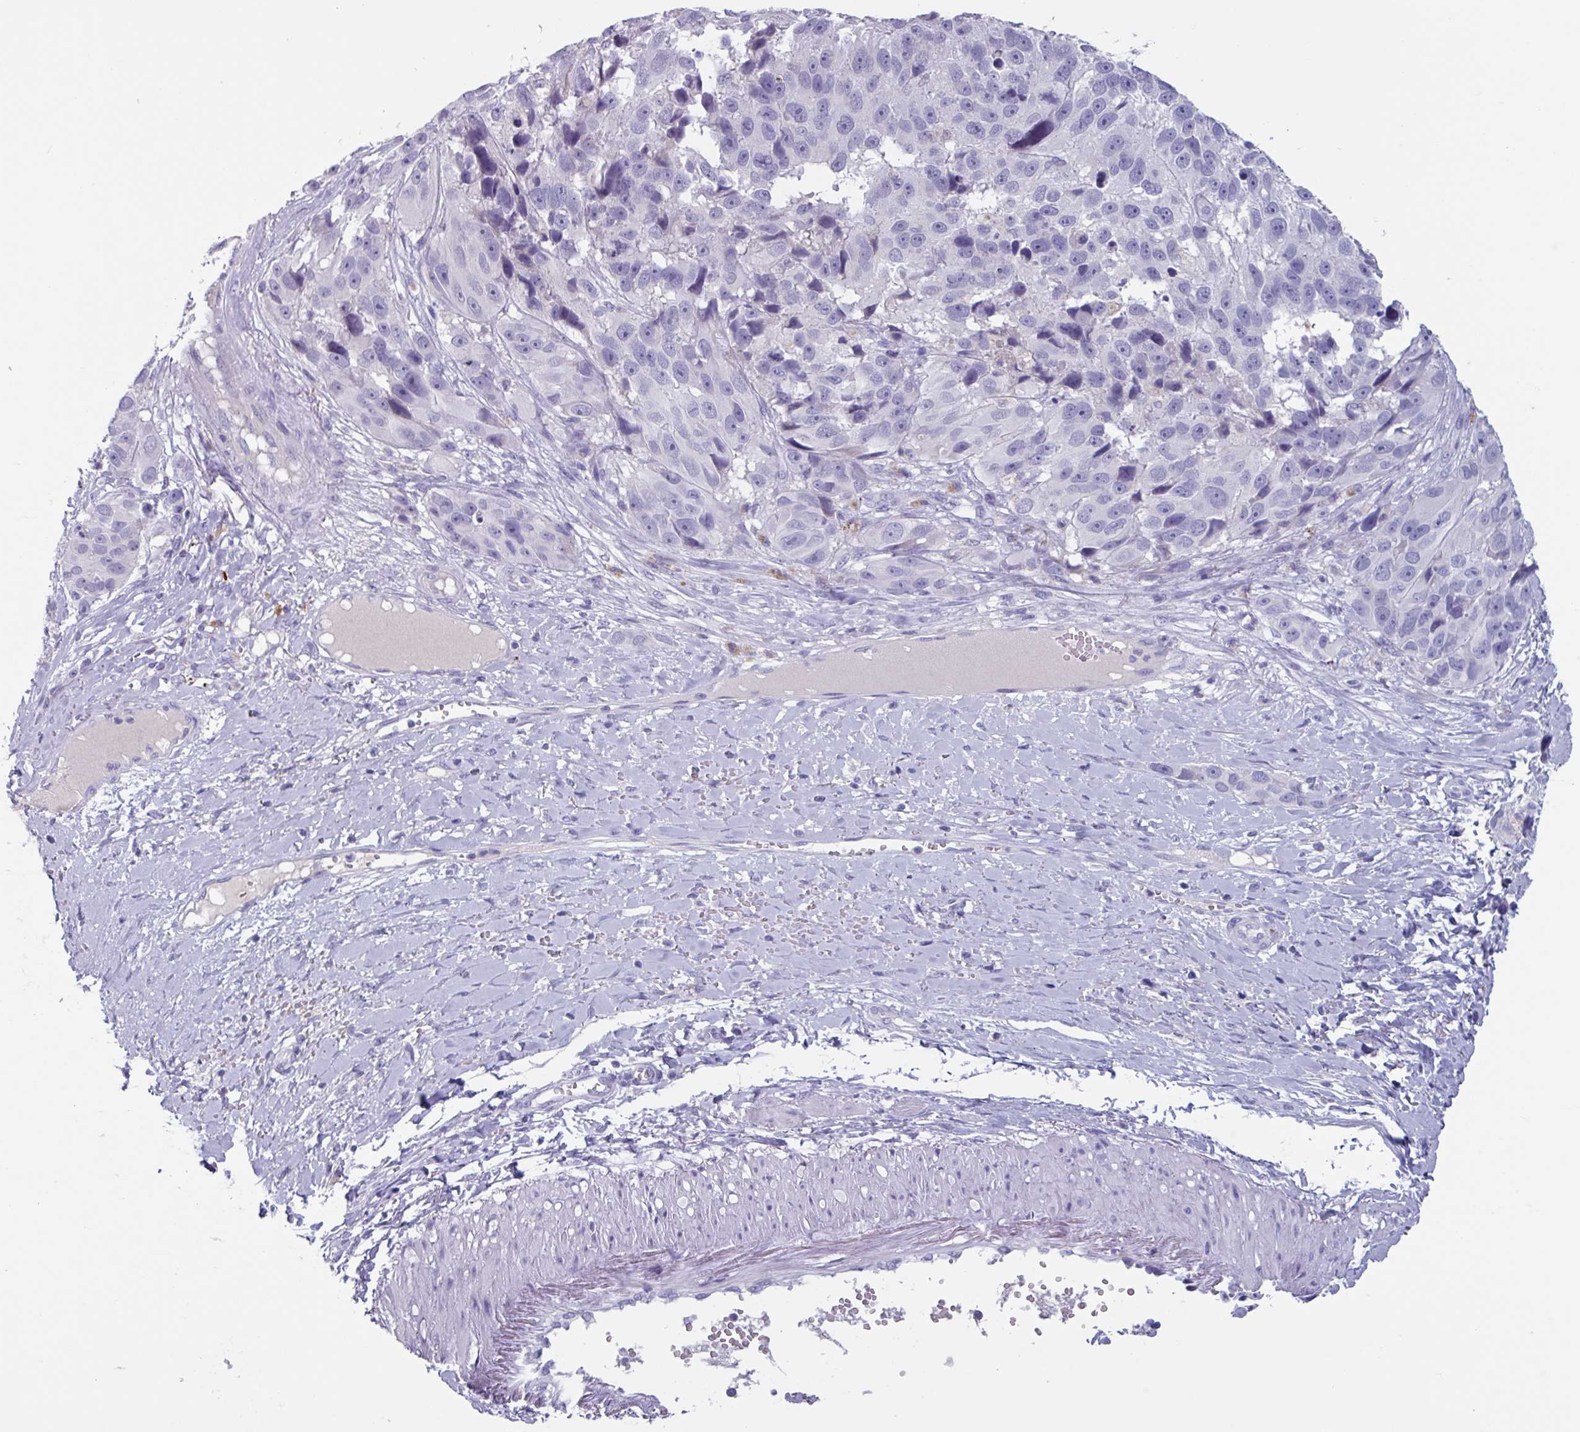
{"staining": {"intensity": "negative", "quantity": "none", "location": "none"}, "tissue": "melanoma", "cell_type": "Tumor cells", "image_type": "cancer", "snomed": [{"axis": "morphology", "description": "Malignant melanoma, NOS"}, {"axis": "topography", "description": "Skin"}], "caption": "Photomicrograph shows no significant protein positivity in tumor cells of melanoma.", "gene": "OR2T10", "patient": {"sex": "male", "age": 84}}